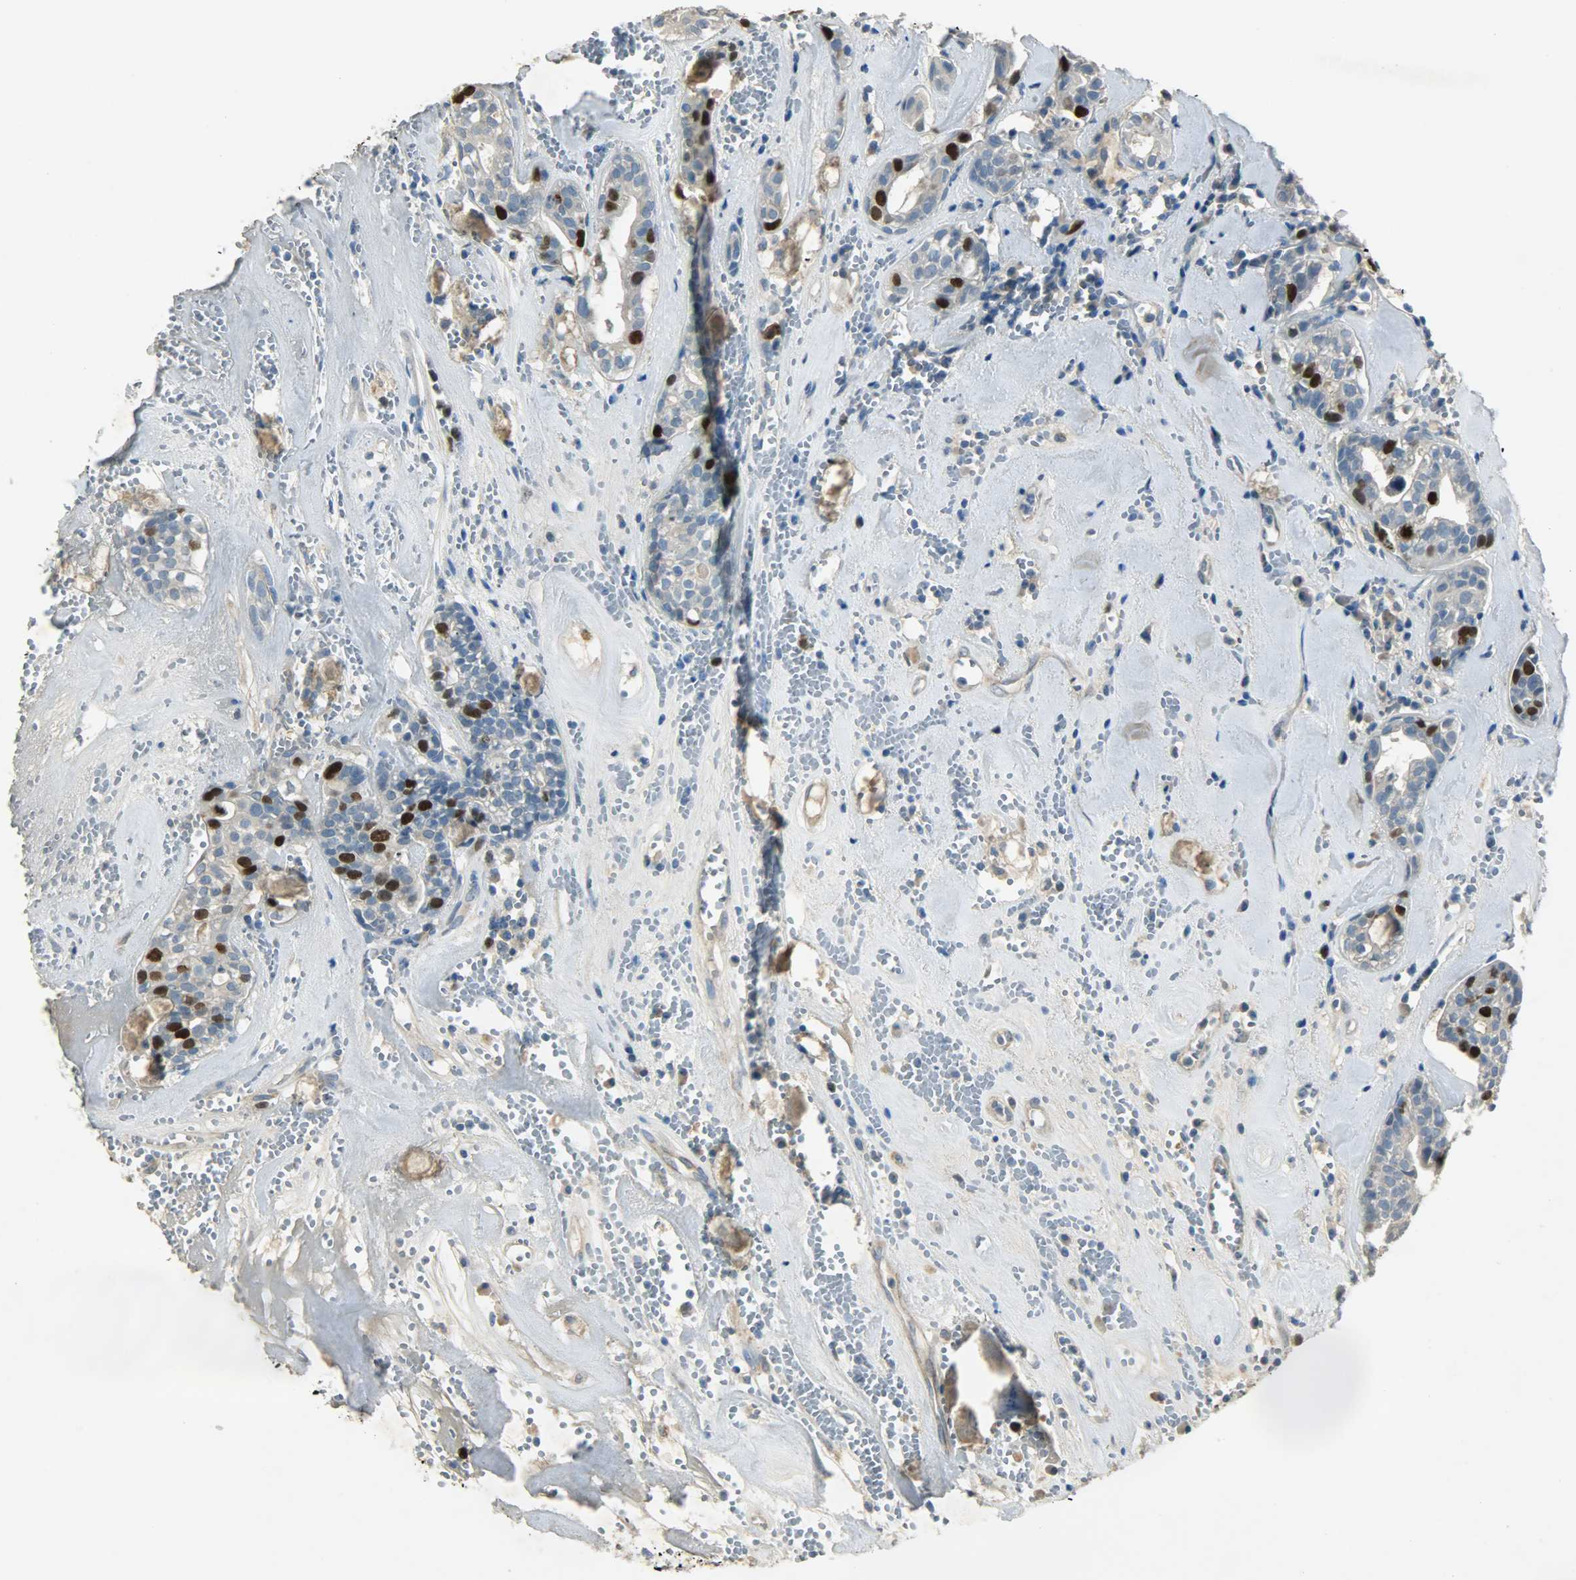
{"staining": {"intensity": "strong", "quantity": "<25%", "location": "cytoplasmic/membranous,nuclear"}, "tissue": "head and neck cancer", "cell_type": "Tumor cells", "image_type": "cancer", "snomed": [{"axis": "morphology", "description": "Adenocarcinoma, NOS"}, {"axis": "topography", "description": "Salivary gland"}, {"axis": "topography", "description": "Head-Neck"}], "caption": "A brown stain labels strong cytoplasmic/membranous and nuclear expression of a protein in adenocarcinoma (head and neck) tumor cells. (DAB (3,3'-diaminobenzidine) = brown stain, brightfield microscopy at high magnification).", "gene": "TPX2", "patient": {"sex": "female", "age": 65}}